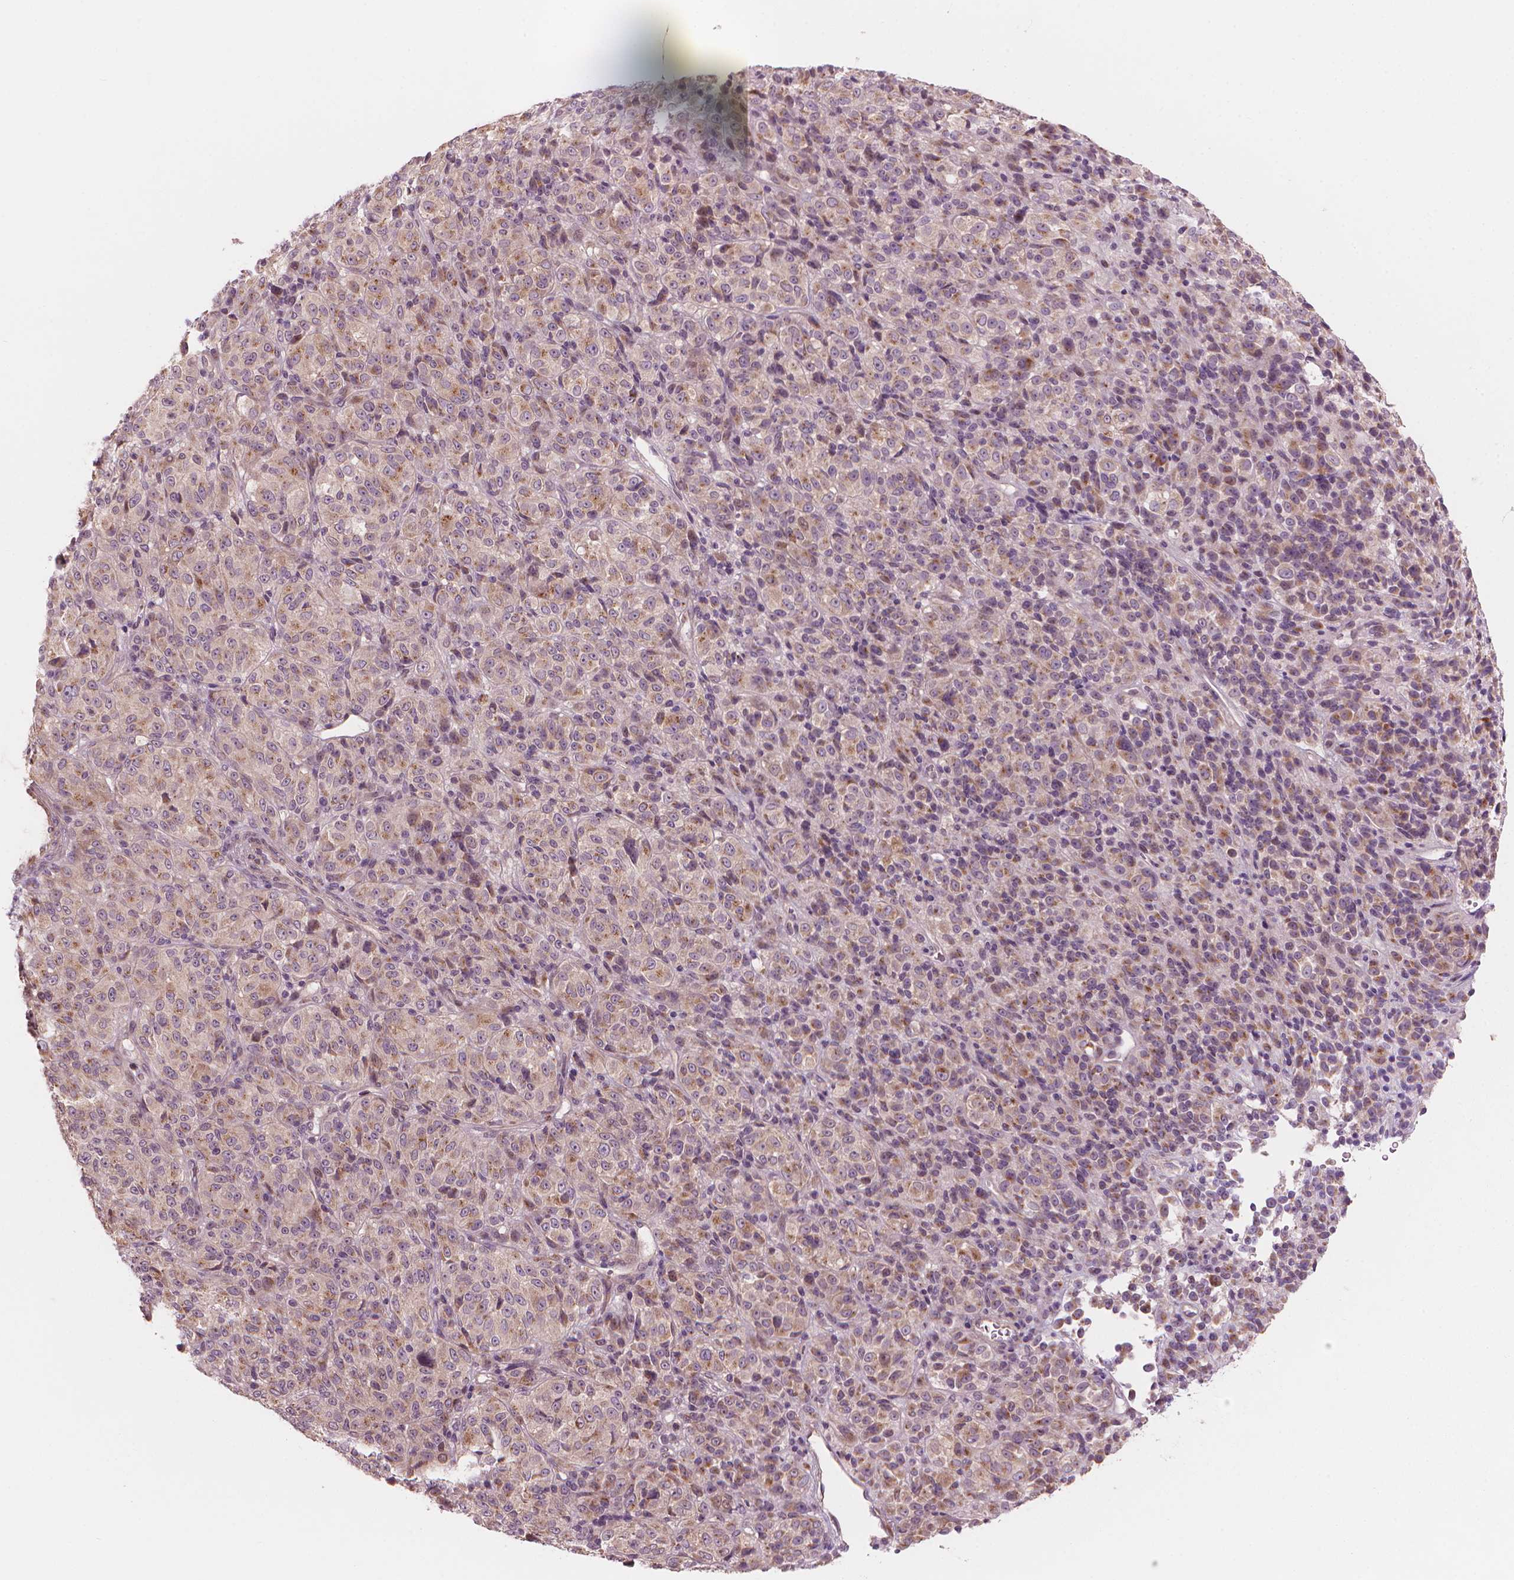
{"staining": {"intensity": "weak", "quantity": "25%-75%", "location": "cytoplasmic/membranous"}, "tissue": "melanoma", "cell_type": "Tumor cells", "image_type": "cancer", "snomed": [{"axis": "morphology", "description": "Malignant melanoma, Metastatic site"}, {"axis": "topography", "description": "Brain"}], "caption": "This image demonstrates IHC staining of human malignant melanoma (metastatic site), with low weak cytoplasmic/membranous staining in about 25%-75% of tumor cells.", "gene": "IFFO1", "patient": {"sex": "female", "age": 56}}